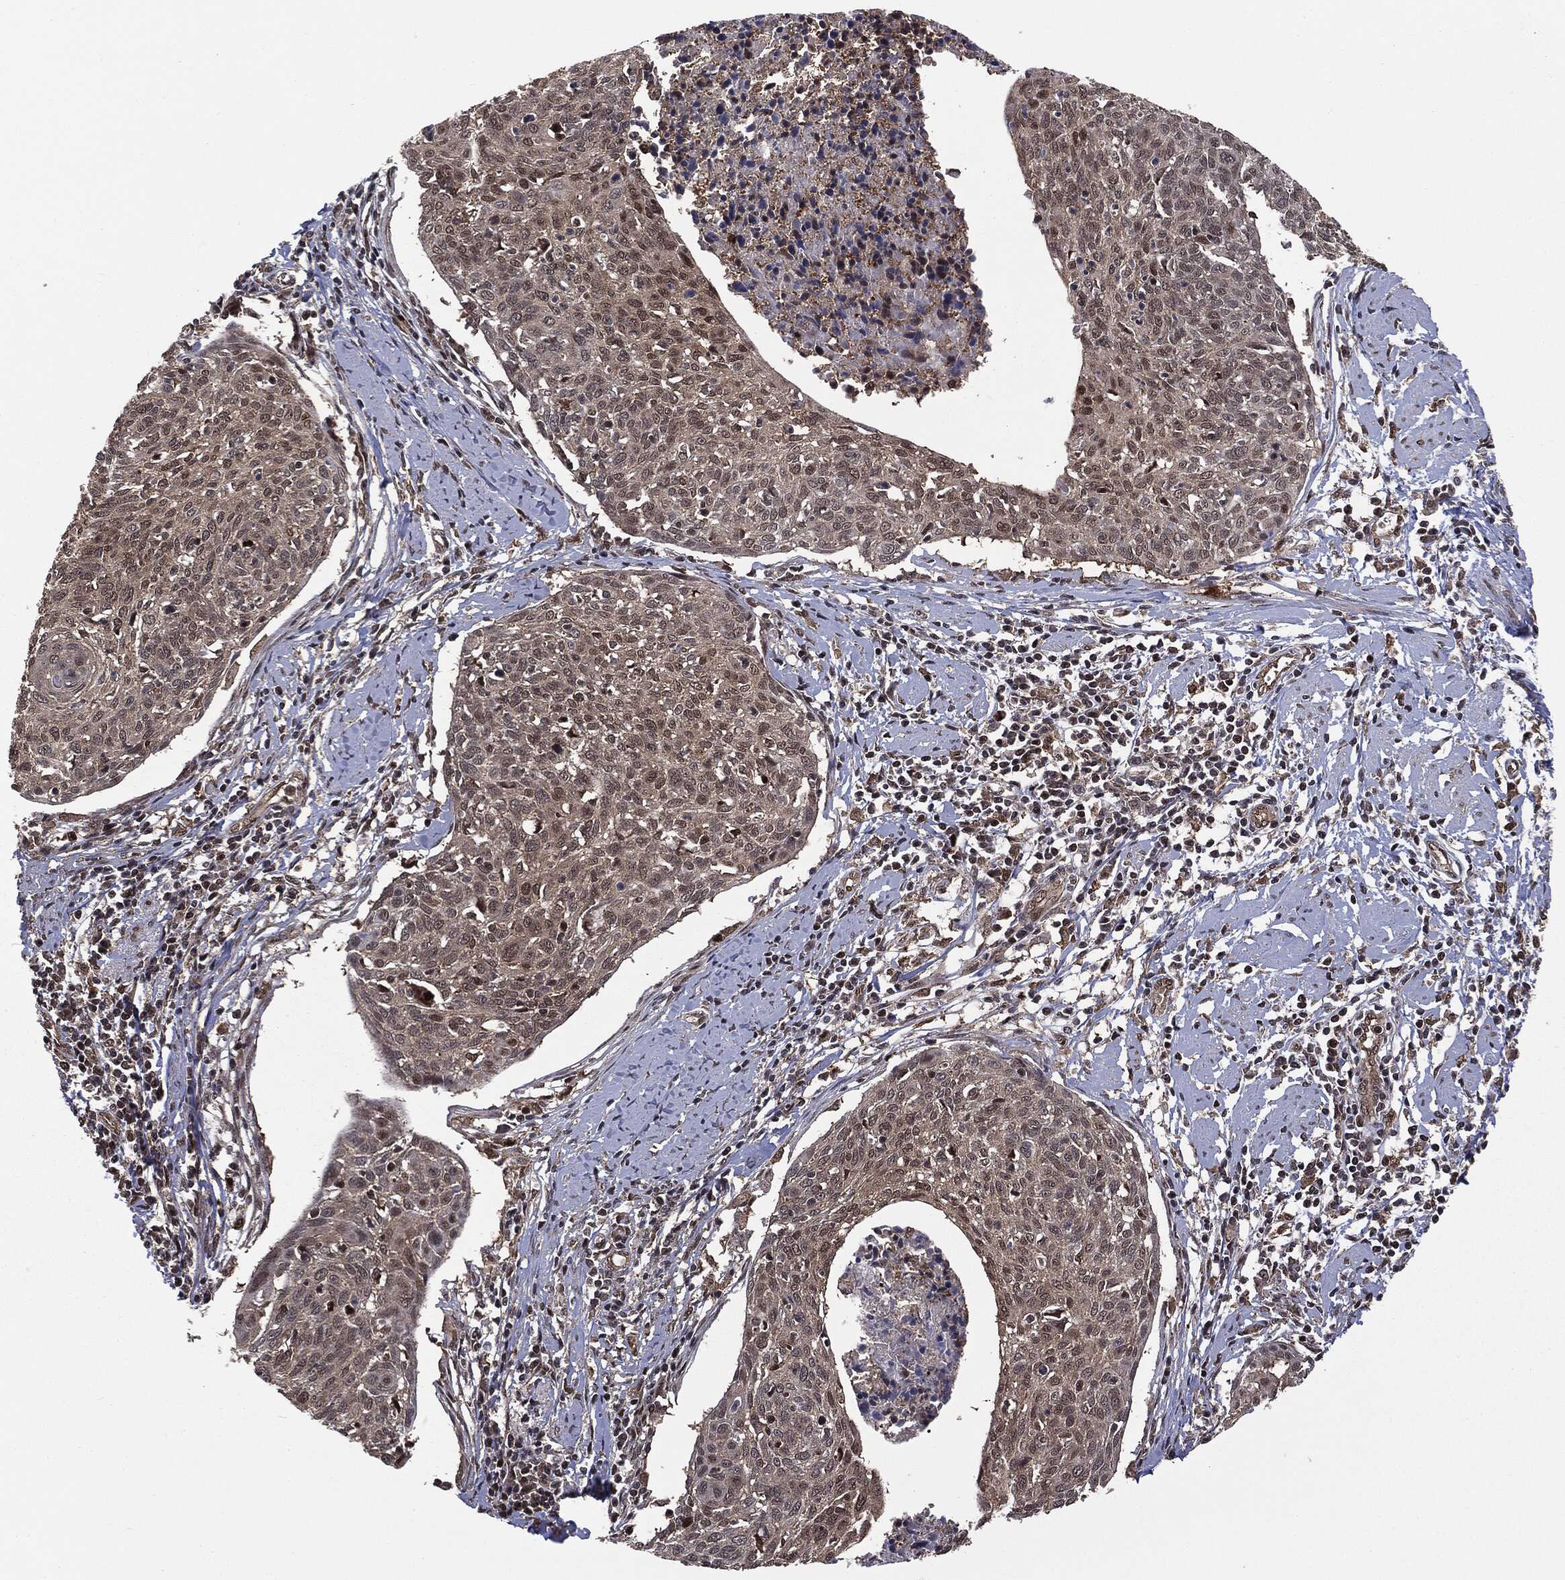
{"staining": {"intensity": "moderate", "quantity": "<25%", "location": "nuclear"}, "tissue": "cervical cancer", "cell_type": "Tumor cells", "image_type": "cancer", "snomed": [{"axis": "morphology", "description": "Squamous cell carcinoma, NOS"}, {"axis": "topography", "description": "Cervix"}], "caption": "This image displays cervical squamous cell carcinoma stained with IHC to label a protein in brown. The nuclear of tumor cells show moderate positivity for the protein. Nuclei are counter-stained blue.", "gene": "PTPA", "patient": {"sex": "female", "age": 49}}